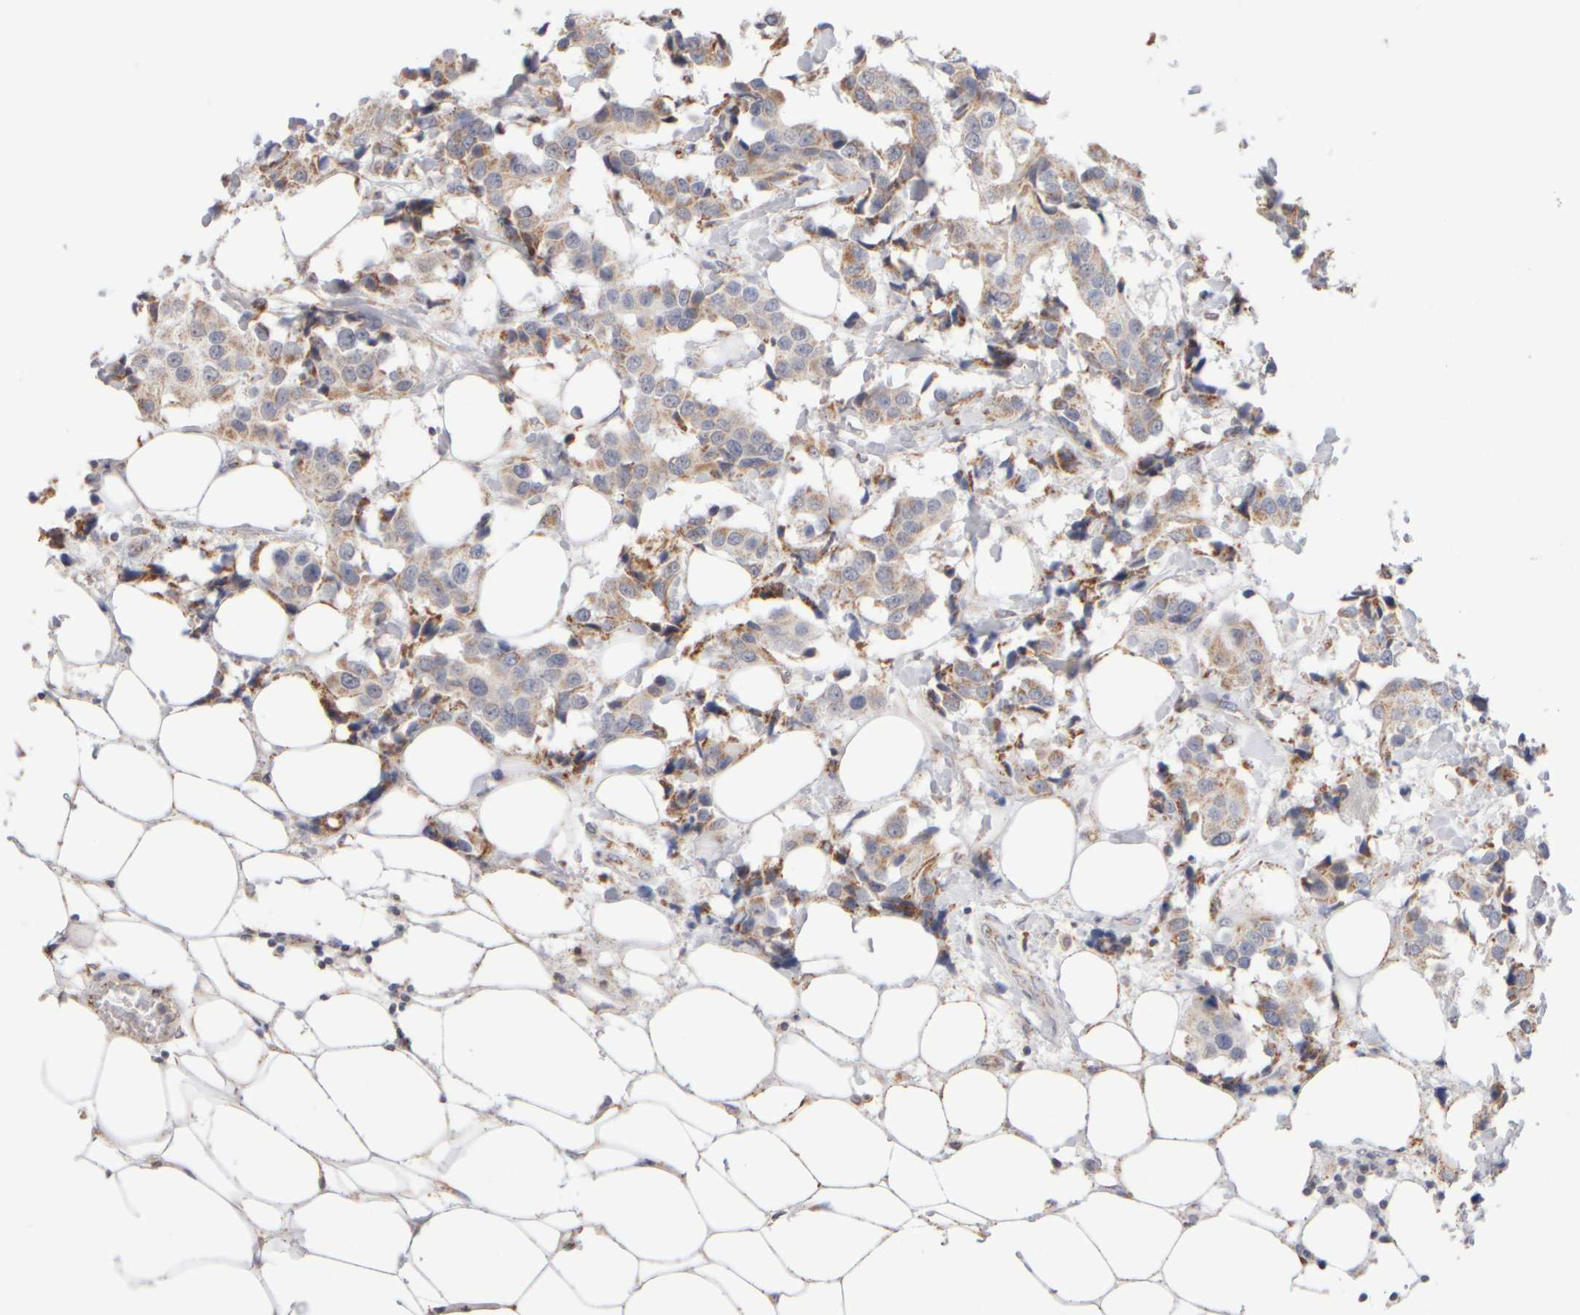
{"staining": {"intensity": "weak", "quantity": "25%-75%", "location": "cytoplasmic/membranous"}, "tissue": "breast cancer", "cell_type": "Tumor cells", "image_type": "cancer", "snomed": [{"axis": "morphology", "description": "Normal tissue, NOS"}, {"axis": "morphology", "description": "Duct carcinoma"}, {"axis": "topography", "description": "Breast"}], "caption": "DAB (3,3'-diaminobenzidine) immunohistochemical staining of intraductal carcinoma (breast) demonstrates weak cytoplasmic/membranous protein expression in approximately 25%-75% of tumor cells.", "gene": "ZNF112", "patient": {"sex": "female", "age": 39}}